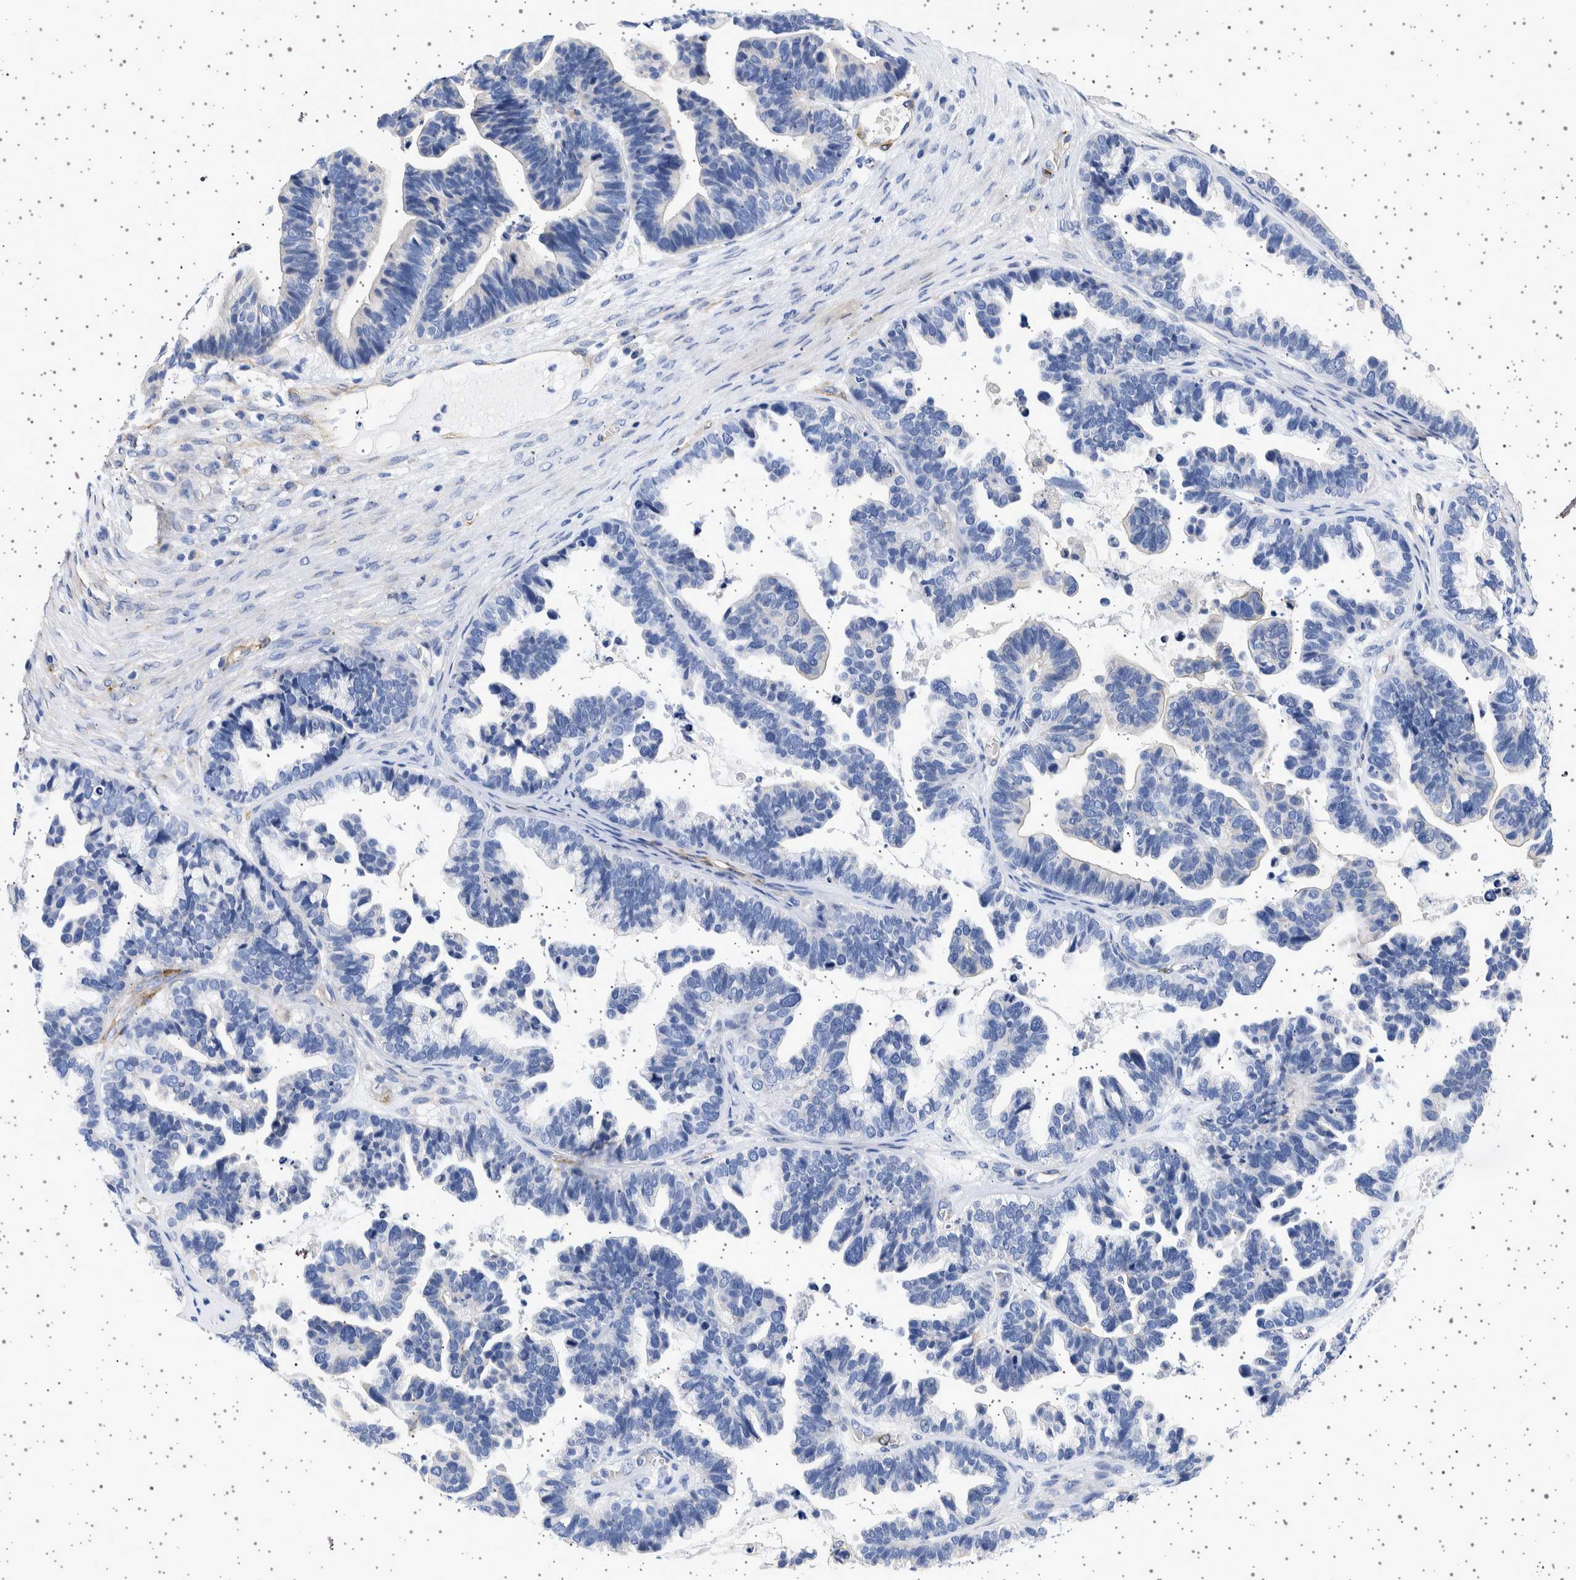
{"staining": {"intensity": "negative", "quantity": "none", "location": "none"}, "tissue": "ovarian cancer", "cell_type": "Tumor cells", "image_type": "cancer", "snomed": [{"axis": "morphology", "description": "Cystadenocarcinoma, serous, NOS"}, {"axis": "topography", "description": "Ovary"}], "caption": "Immunohistochemistry (IHC) of serous cystadenocarcinoma (ovarian) shows no positivity in tumor cells. Brightfield microscopy of immunohistochemistry stained with DAB (3,3'-diaminobenzidine) (brown) and hematoxylin (blue), captured at high magnification.", "gene": "SEPTIN4", "patient": {"sex": "female", "age": 56}}